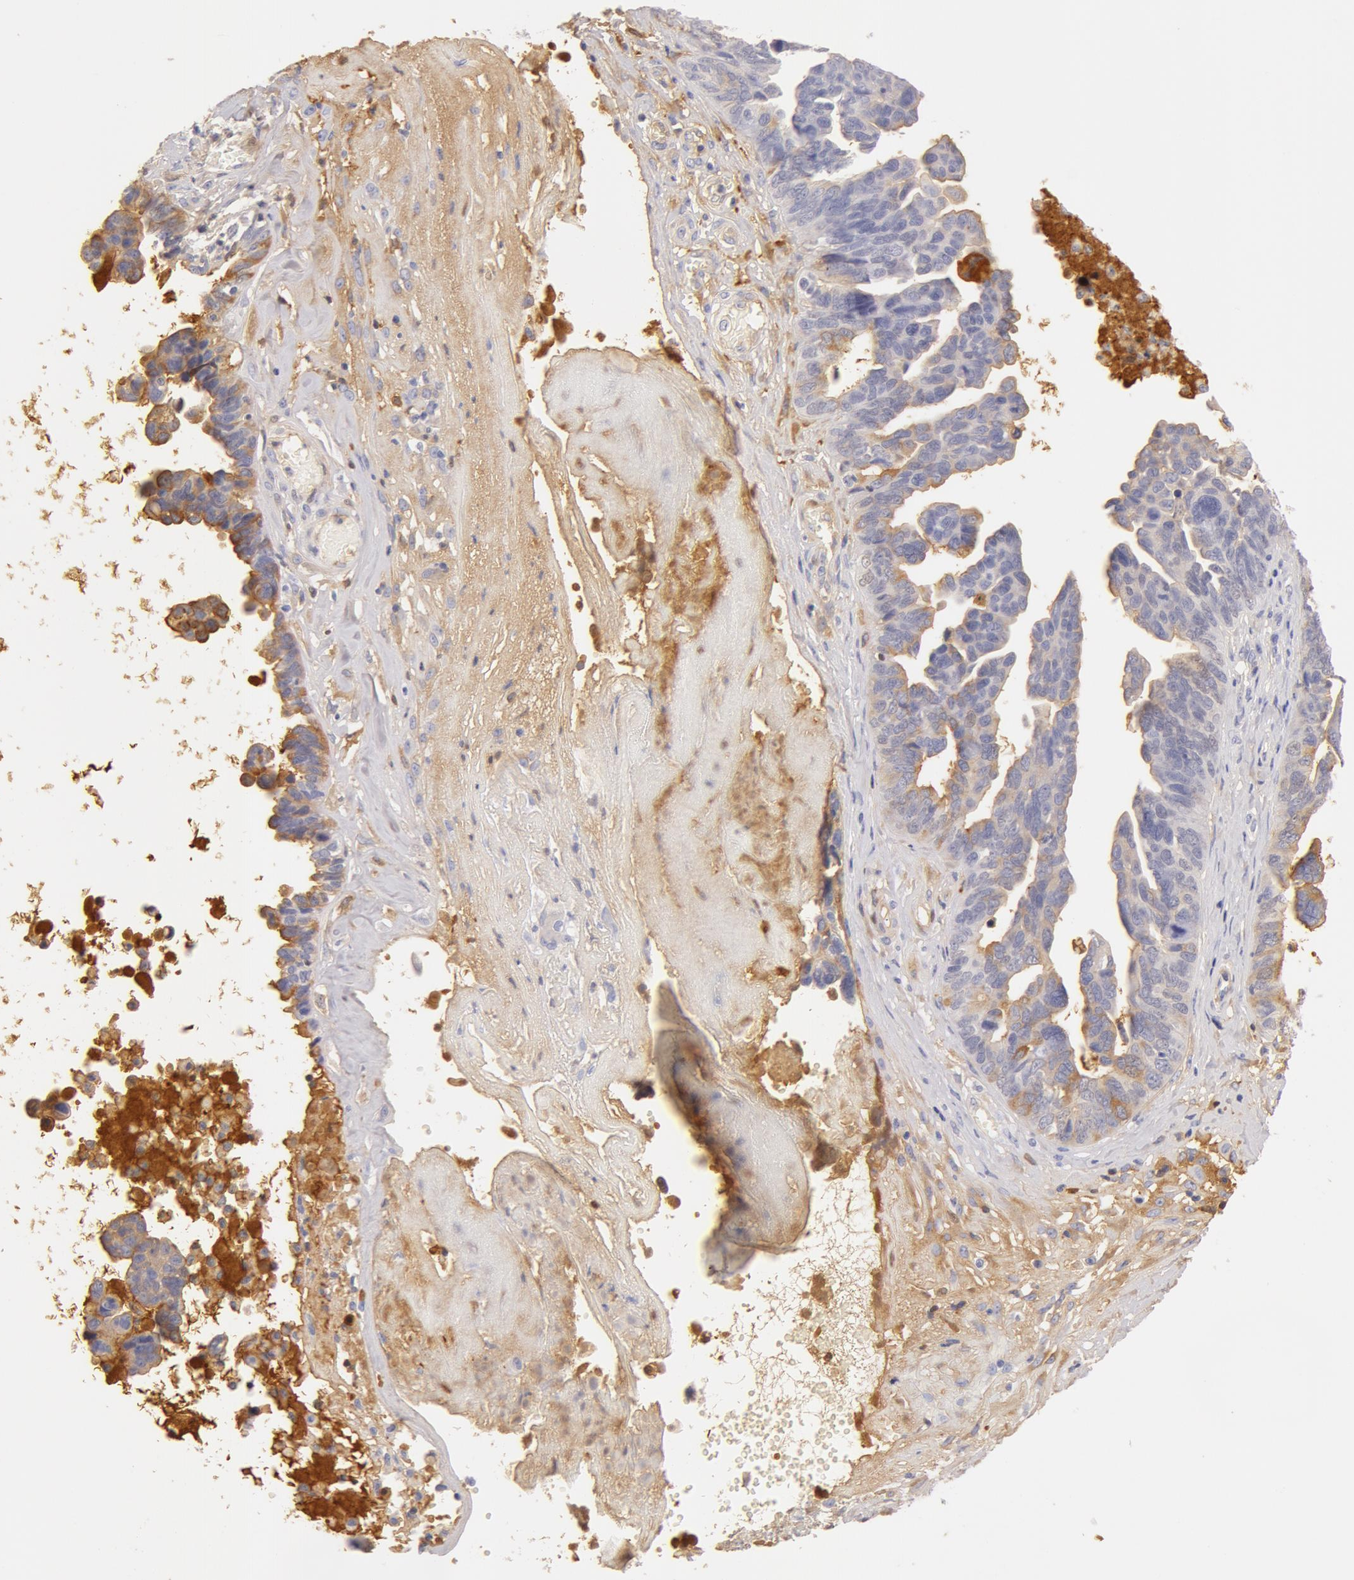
{"staining": {"intensity": "moderate", "quantity": ">75%", "location": "cytoplasmic/membranous"}, "tissue": "ovarian cancer", "cell_type": "Tumor cells", "image_type": "cancer", "snomed": [{"axis": "morphology", "description": "Cystadenocarcinoma, serous, NOS"}, {"axis": "topography", "description": "Ovary"}], "caption": "Immunohistochemical staining of human ovarian serous cystadenocarcinoma displays medium levels of moderate cytoplasmic/membranous expression in about >75% of tumor cells.", "gene": "GC", "patient": {"sex": "female", "age": 64}}